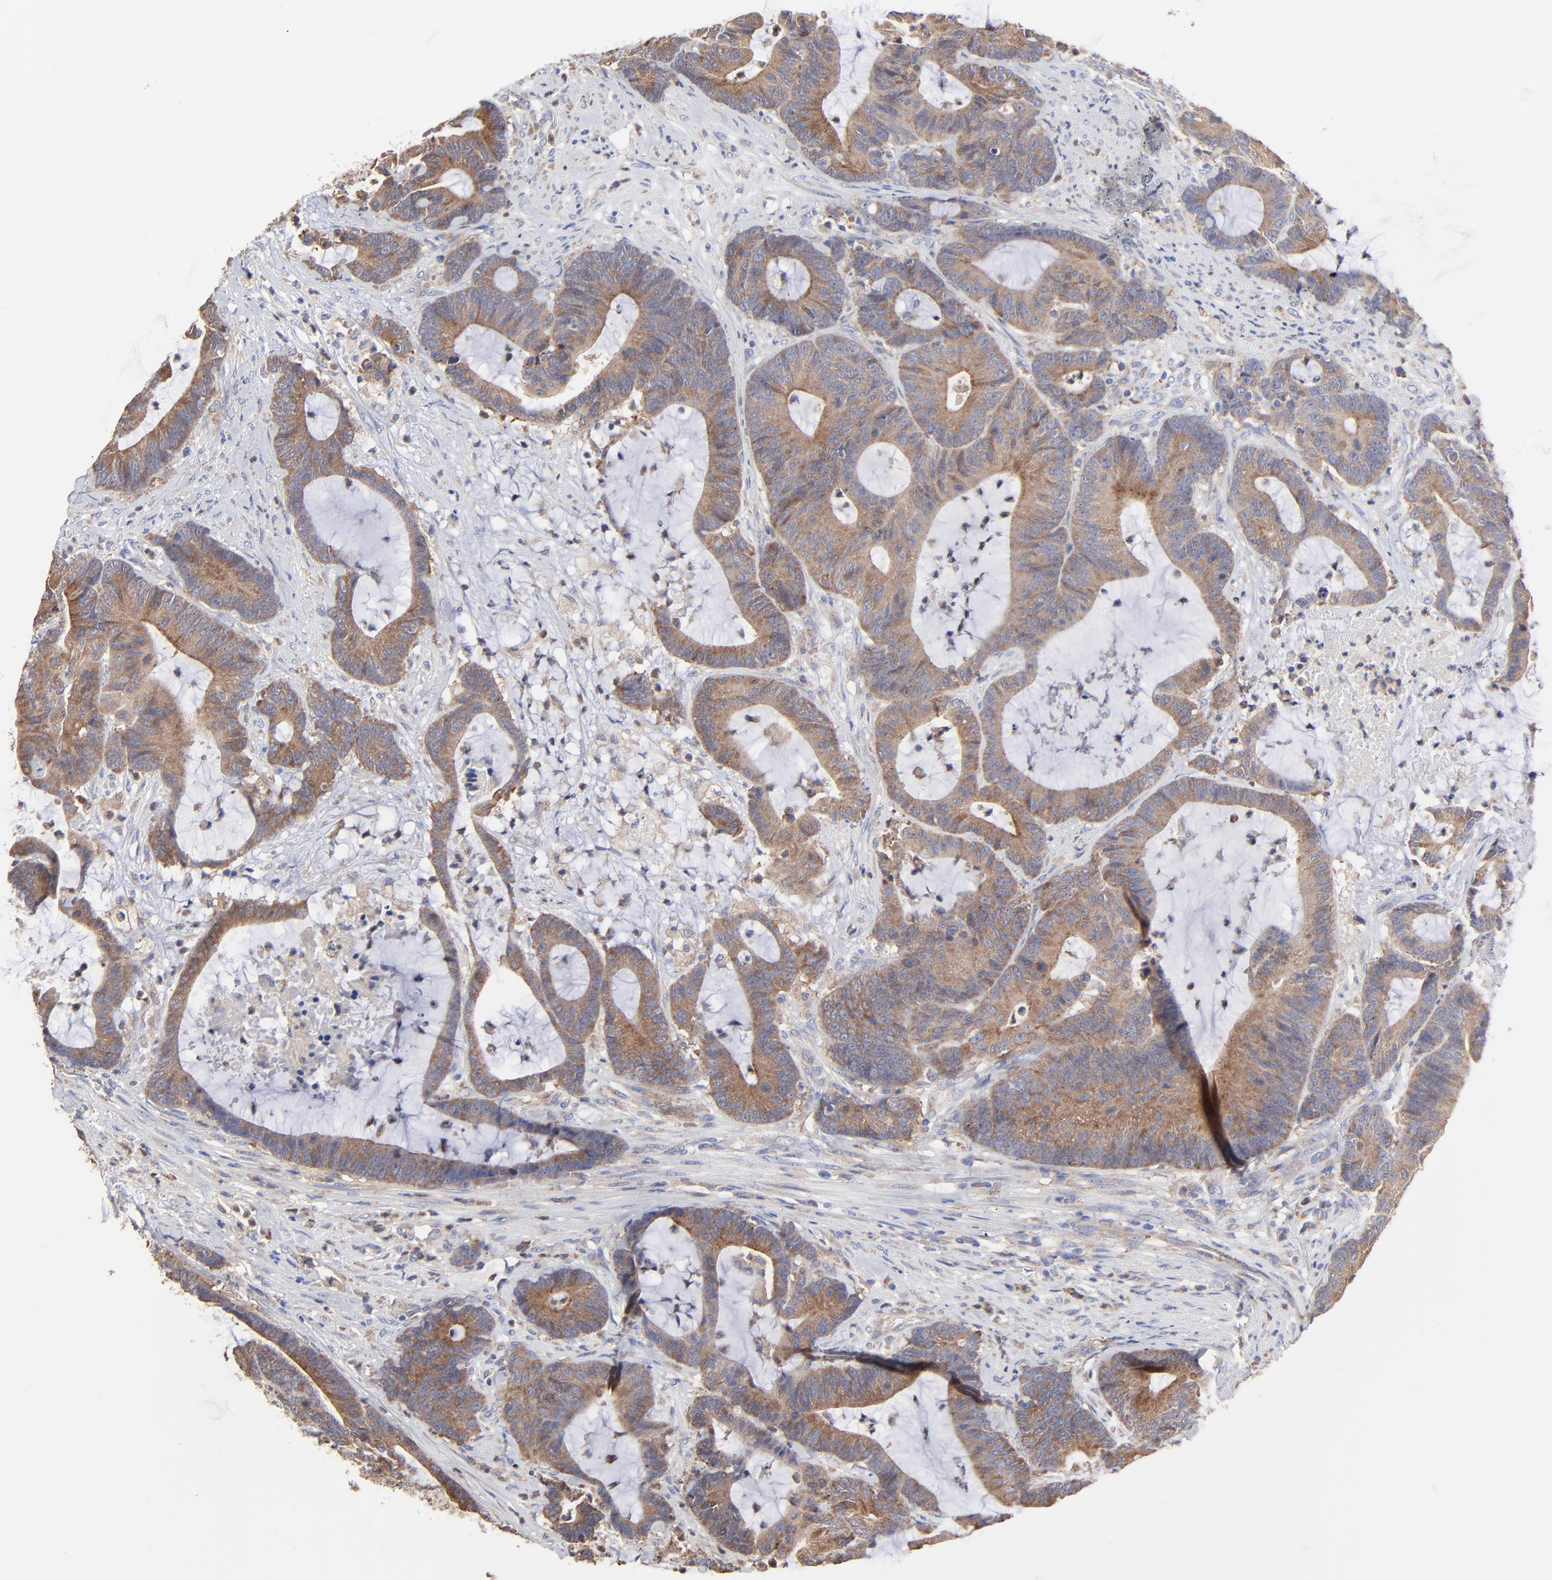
{"staining": {"intensity": "moderate", "quantity": ">75%", "location": "cytoplasmic/membranous"}, "tissue": "colorectal cancer", "cell_type": "Tumor cells", "image_type": "cancer", "snomed": [{"axis": "morphology", "description": "Adenocarcinoma, NOS"}, {"axis": "topography", "description": "Colon"}], "caption": "Colorectal cancer (adenocarcinoma) was stained to show a protein in brown. There is medium levels of moderate cytoplasmic/membranous positivity in about >75% of tumor cells.", "gene": "PPFIBP2", "patient": {"sex": "female", "age": 84}}